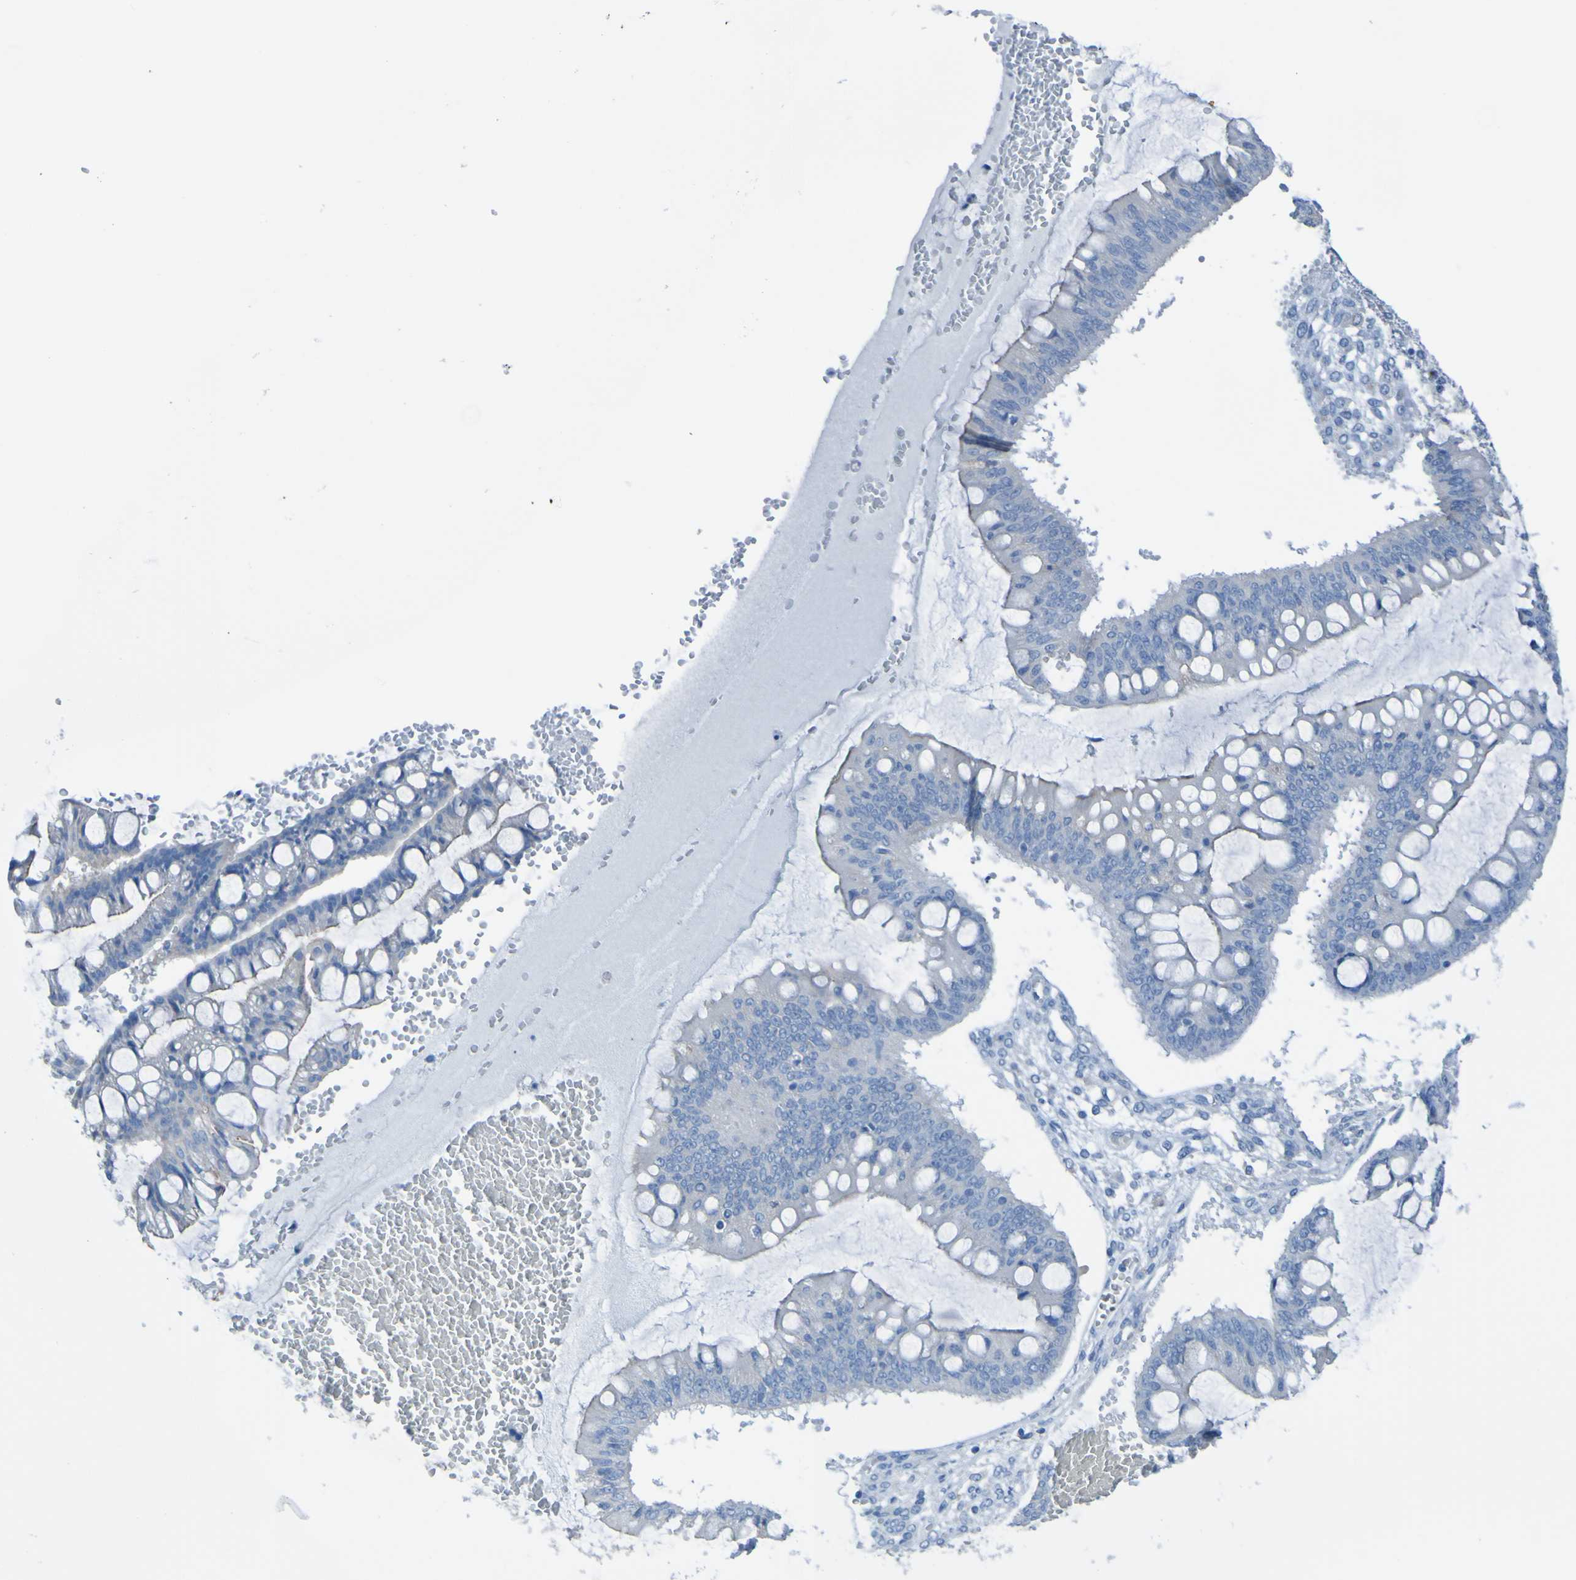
{"staining": {"intensity": "negative", "quantity": "none", "location": "none"}, "tissue": "ovarian cancer", "cell_type": "Tumor cells", "image_type": "cancer", "snomed": [{"axis": "morphology", "description": "Cystadenocarcinoma, mucinous, NOS"}, {"axis": "topography", "description": "Ovary"}], "caption": "Tumor cells show no significant staining in ovarian mucinous cystadenocarcinoma.", "gene": "ACMSD", "patient": {"sex": "female", "age": 73}}